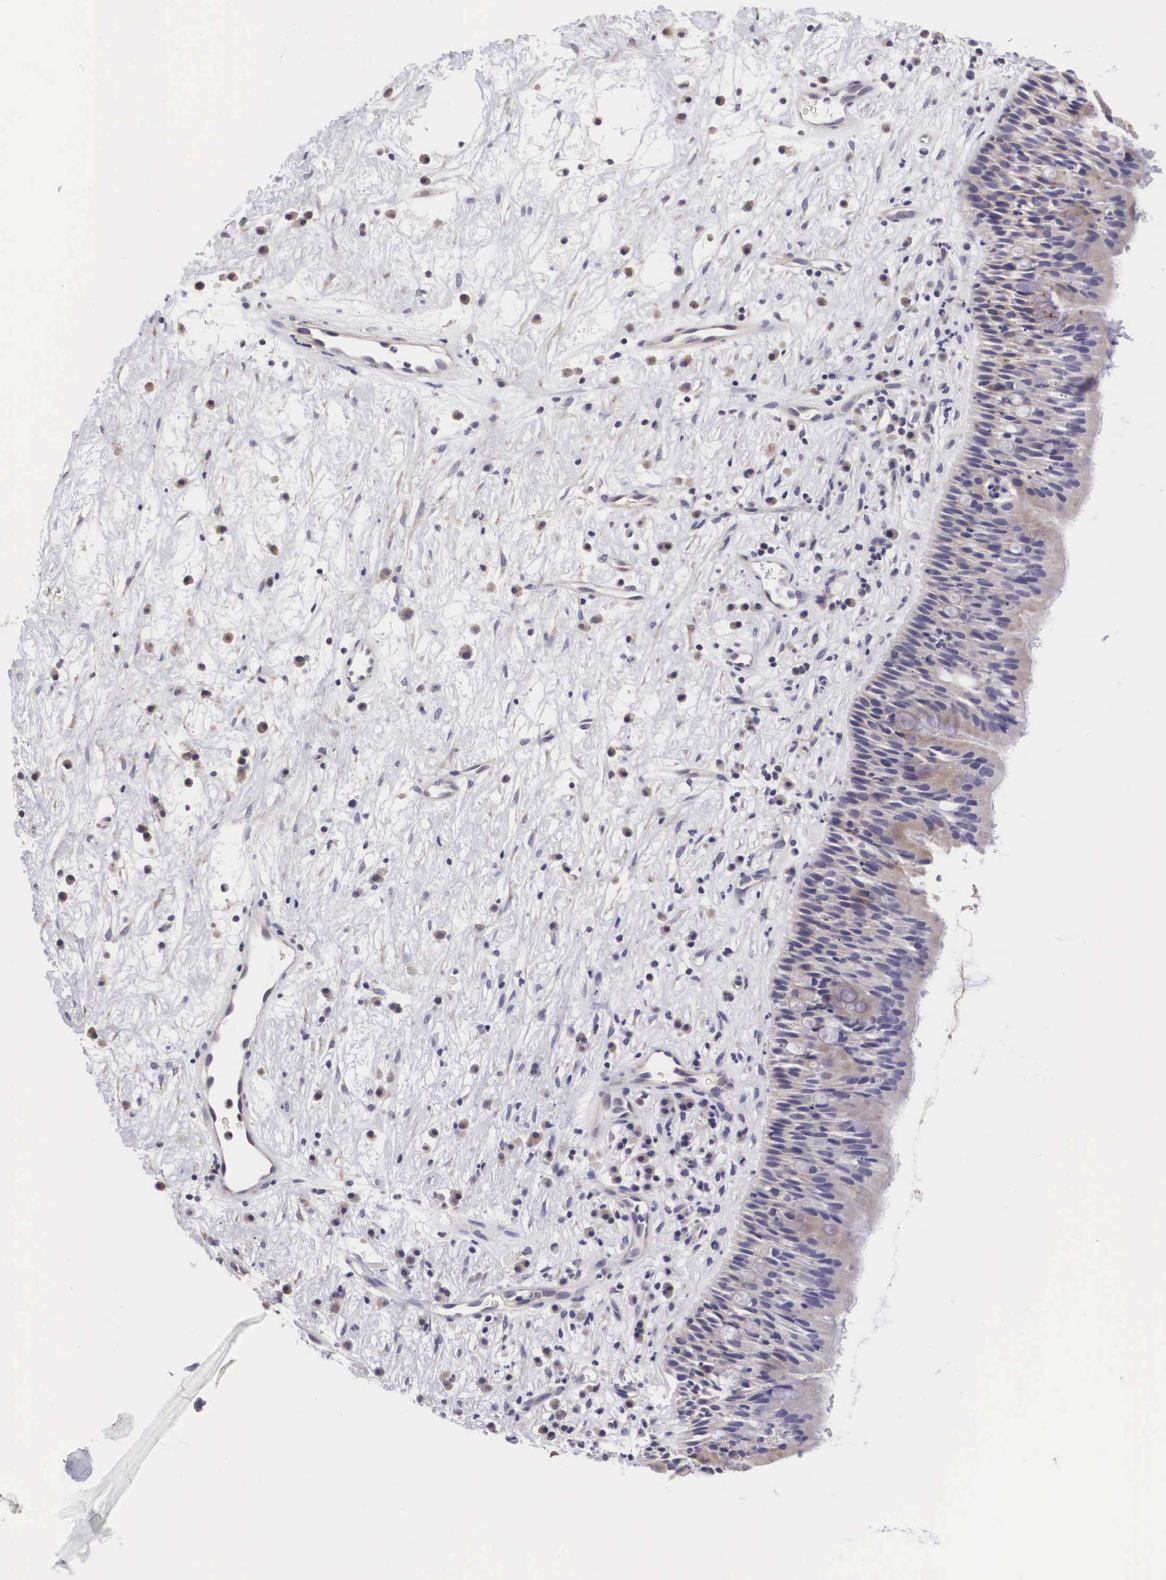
{"staining": {"intensity": "weak", "quantity": "25%-75%", "location": "cytoplasmic/membranous"}, "tissue": "nasopharynx", "cell_type": "Respiratory epithelial cells", "image_type": "normal", "snomed": [{"axis": "morphology", "description": "Normal tissue, NOS"}, {"axis": "topography", "description": "Nasopharynx"}], "caption": "Immunohistochemistry (IHC) (DAB) staining of unremarkable nasopharynx exhibits weak cytoplasmic/membranous protein expression in approximately 25%-75% of respiratory epithelial cells.", "gene": "ARG2", "patient": {"sex": "male", "age": 13}}